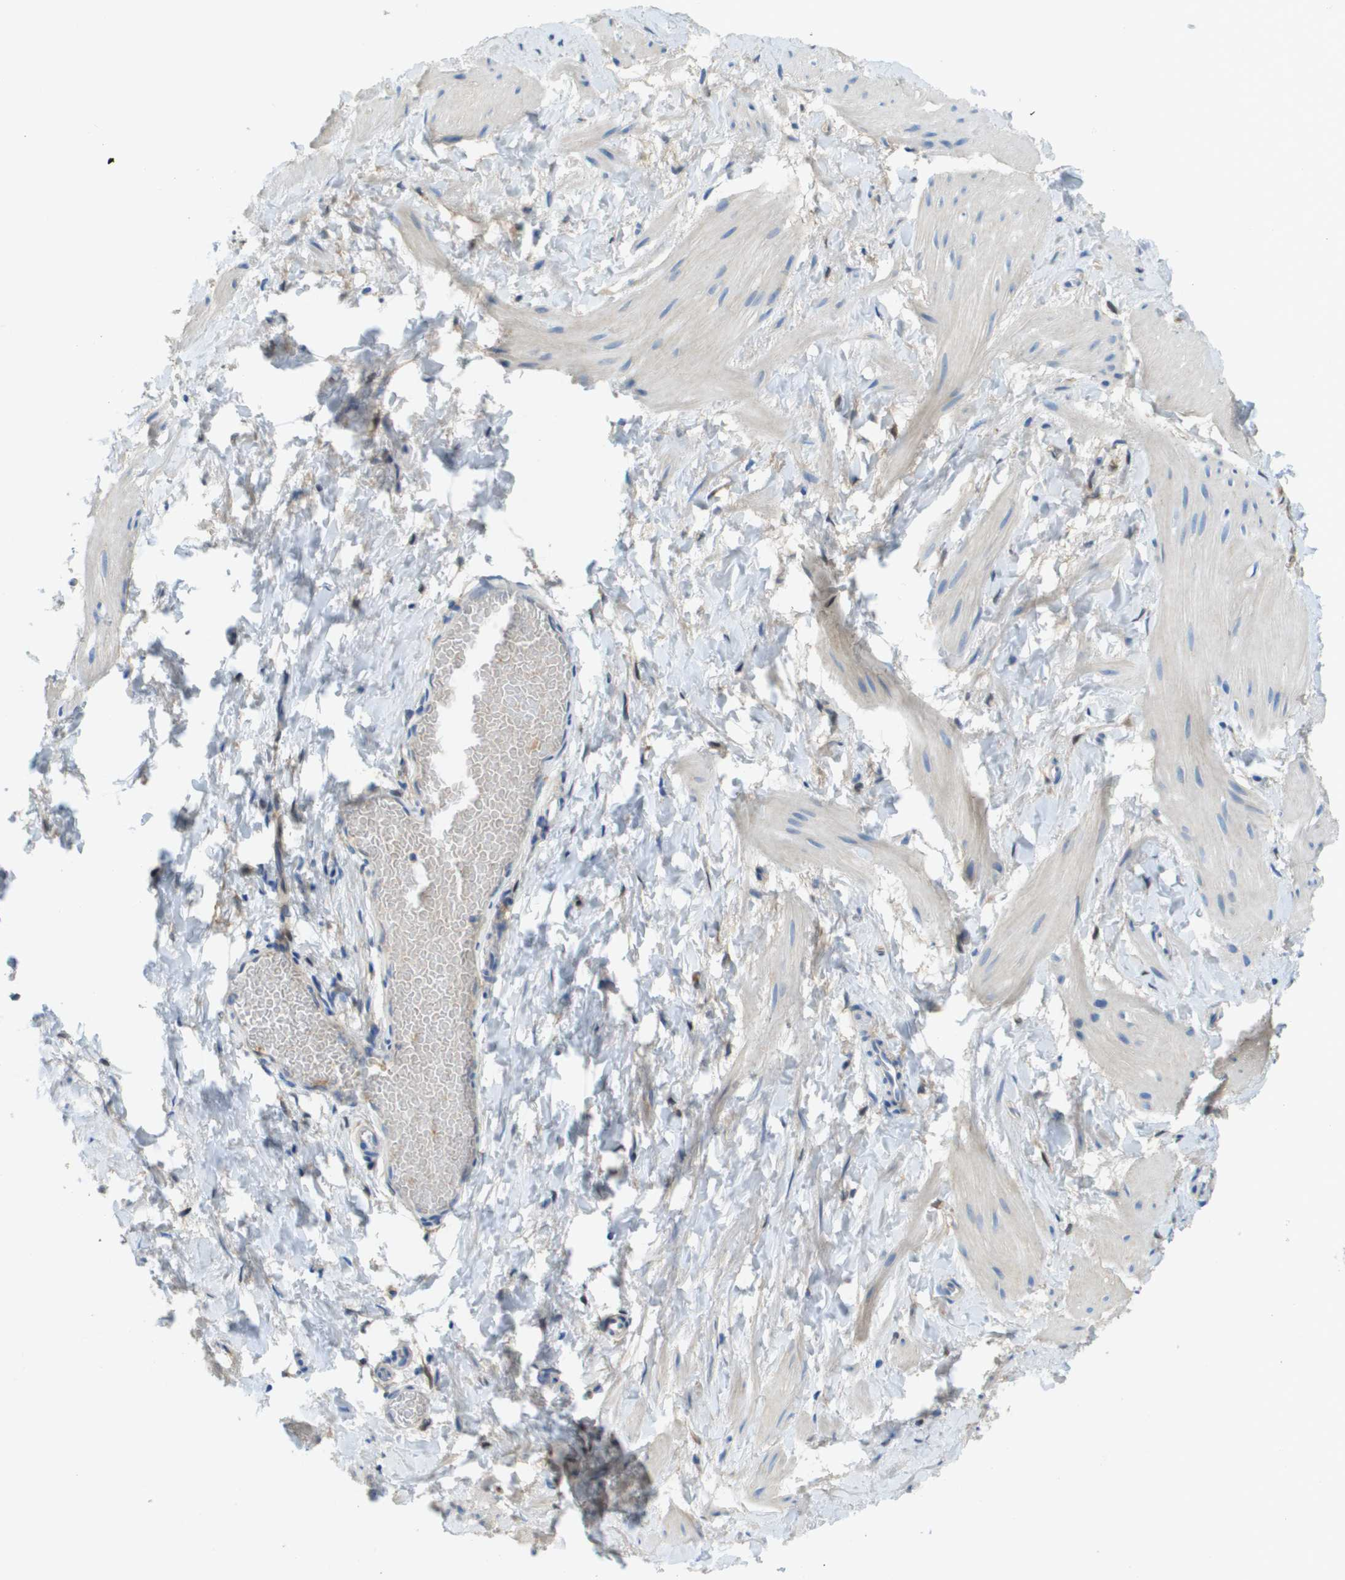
{"staining": {"intensity": "negative", "quantity": "none", "location": "none"}, "tissue": "smooth muscle", "cell_type": "Smooth muscle cells", "image_type": "normal", "snomed": [{"axis": "morphology", "description": "Normal tissue, NOS"}, {"axis": "topography", "description": "Smooth muscle"}], "caption": "This is an immunohistochemistry (IHC) histopathology image of unremarkable smooth muscle. There is no expression in smooth muscle cells.", "gene": "CYGB", "patient": {"sex": "male", "age": 16}}